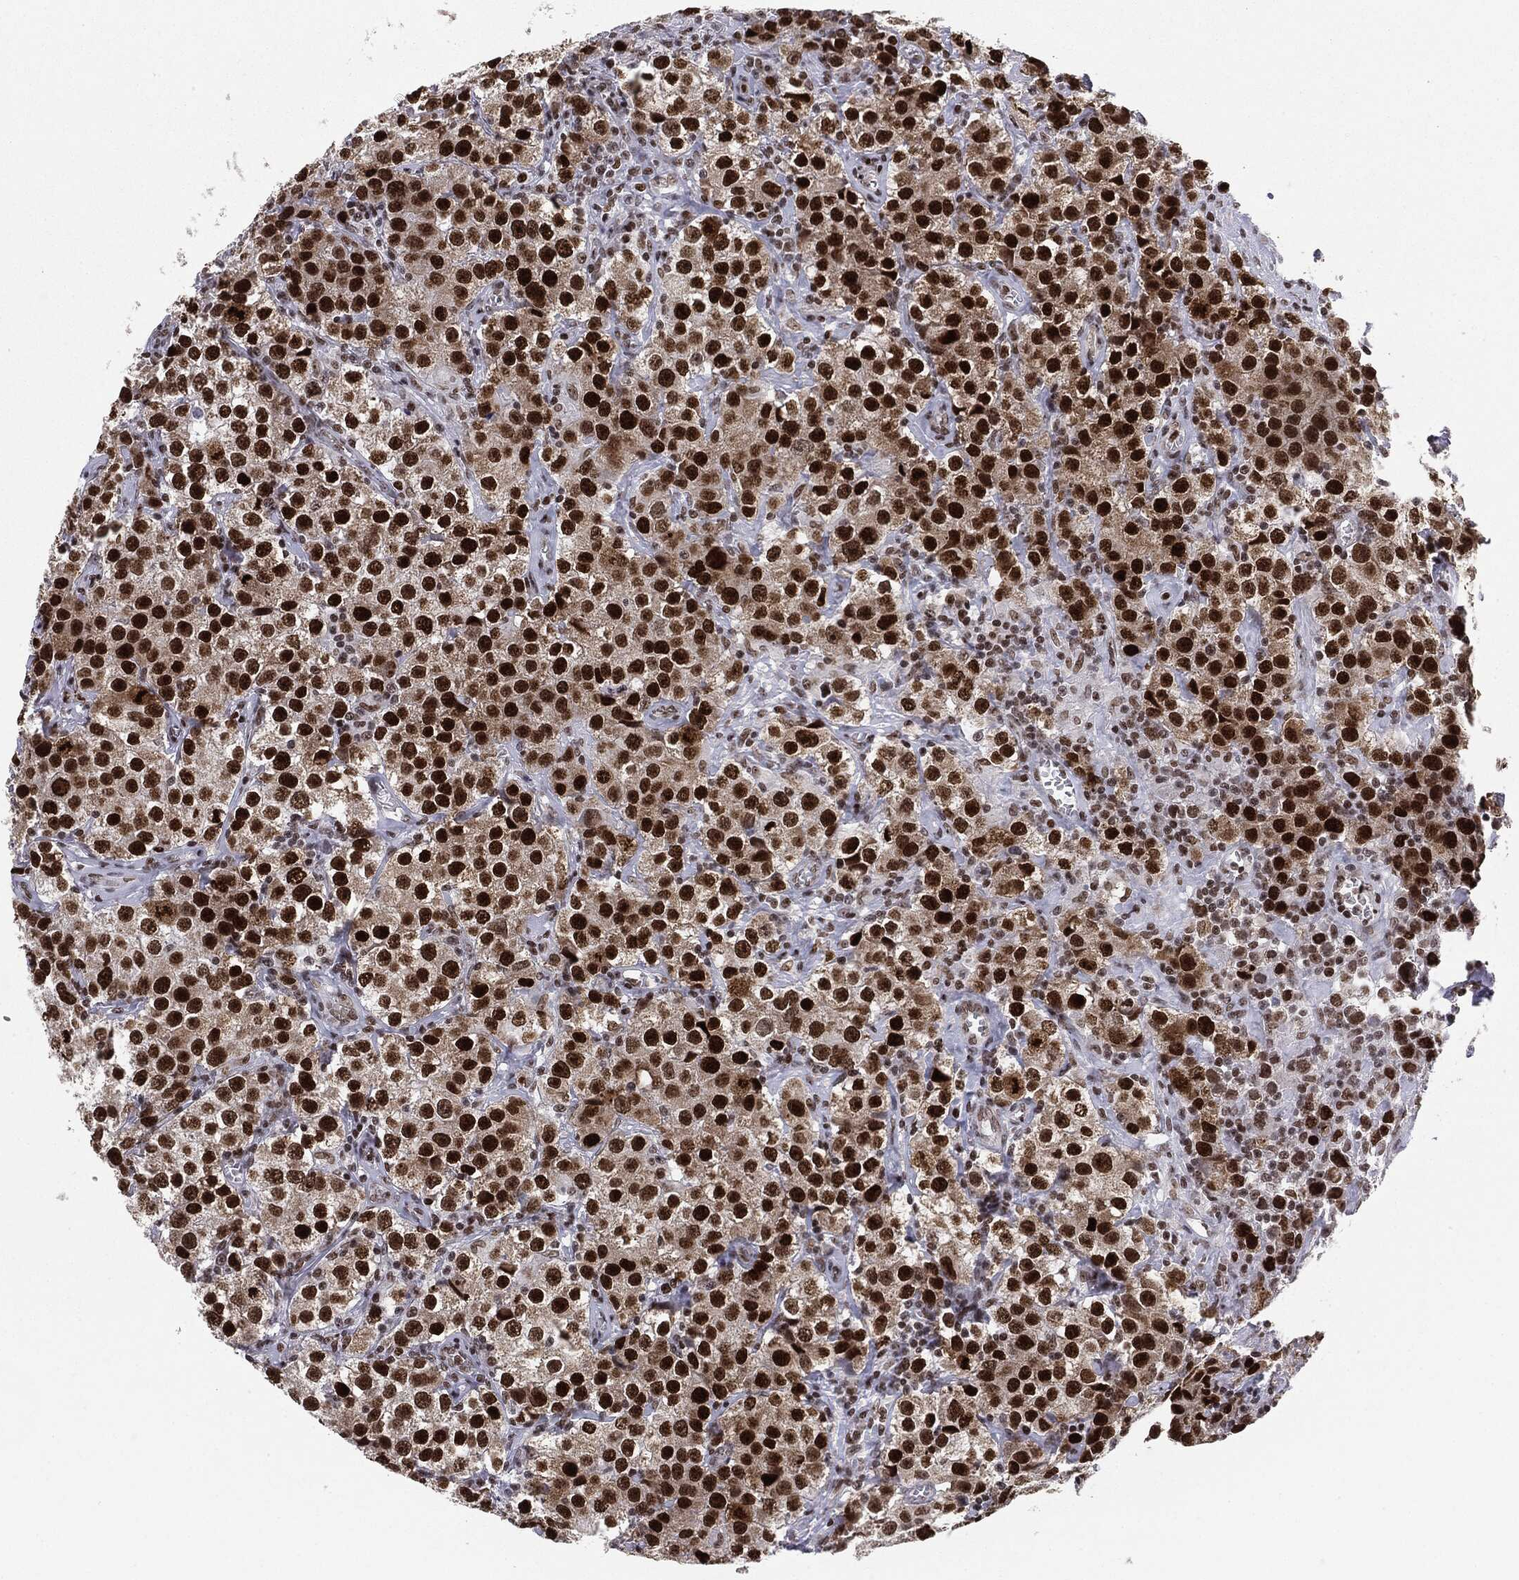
{"staining": {"intensity": "strong", "quantity": ">75%", "location": "nuclear"}, "tissue": "testis cancer", "cell_type": "Tumor cells", "image_type": "cancer", "snomed": [{"axis": "morphology", "description": "Seminoma, NOS"}, {"axis": "topography", "description": "Testis"}], "caption": "Tumor cells reveal high levels of strong nuclear positivity in approximately >75% of cells in seminoma (testis).", "gene": "MDC1", "patient": {"sex": "male", "age": 52}}